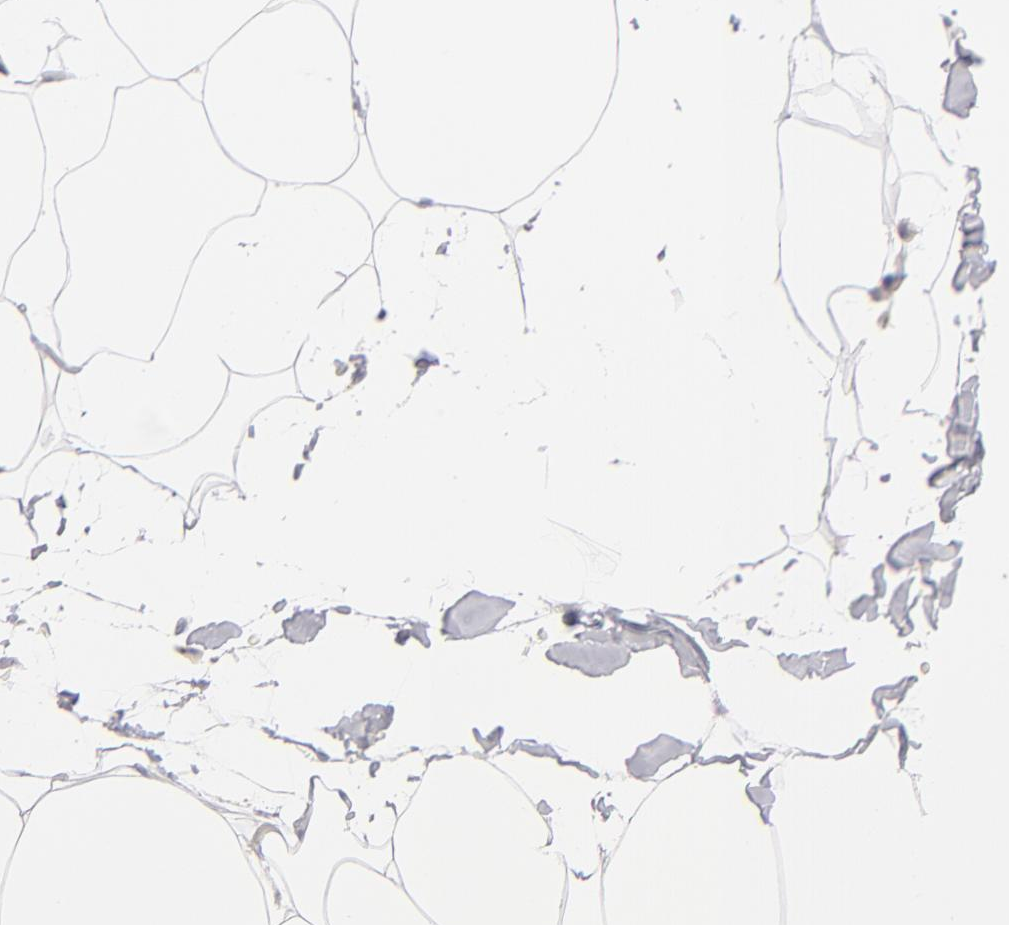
{"staining": {"intensity": "negative", "quantity": "none", "location": "none"}, "tissue": "adipose tissue", "cell_type": "Adipocytes", "image_type": "normal", "snomed": [{"axis": "morphology", "description": "Normal tissue, NOS"}, {"axis": "morphology", "description": "Duct carcinoma"}, {"axis": "topography", "description": "Breast"}, {"axis": "topography", "description": "Adipose tissue"}], "caption": "DAB (3,3'-diaminobenzidine) immunohistochemical staining of benign human adipose tissue displays no significant expression in adipocytes.", "gene": "MGAM", "patient": {"sex": "female", "age": 37}}